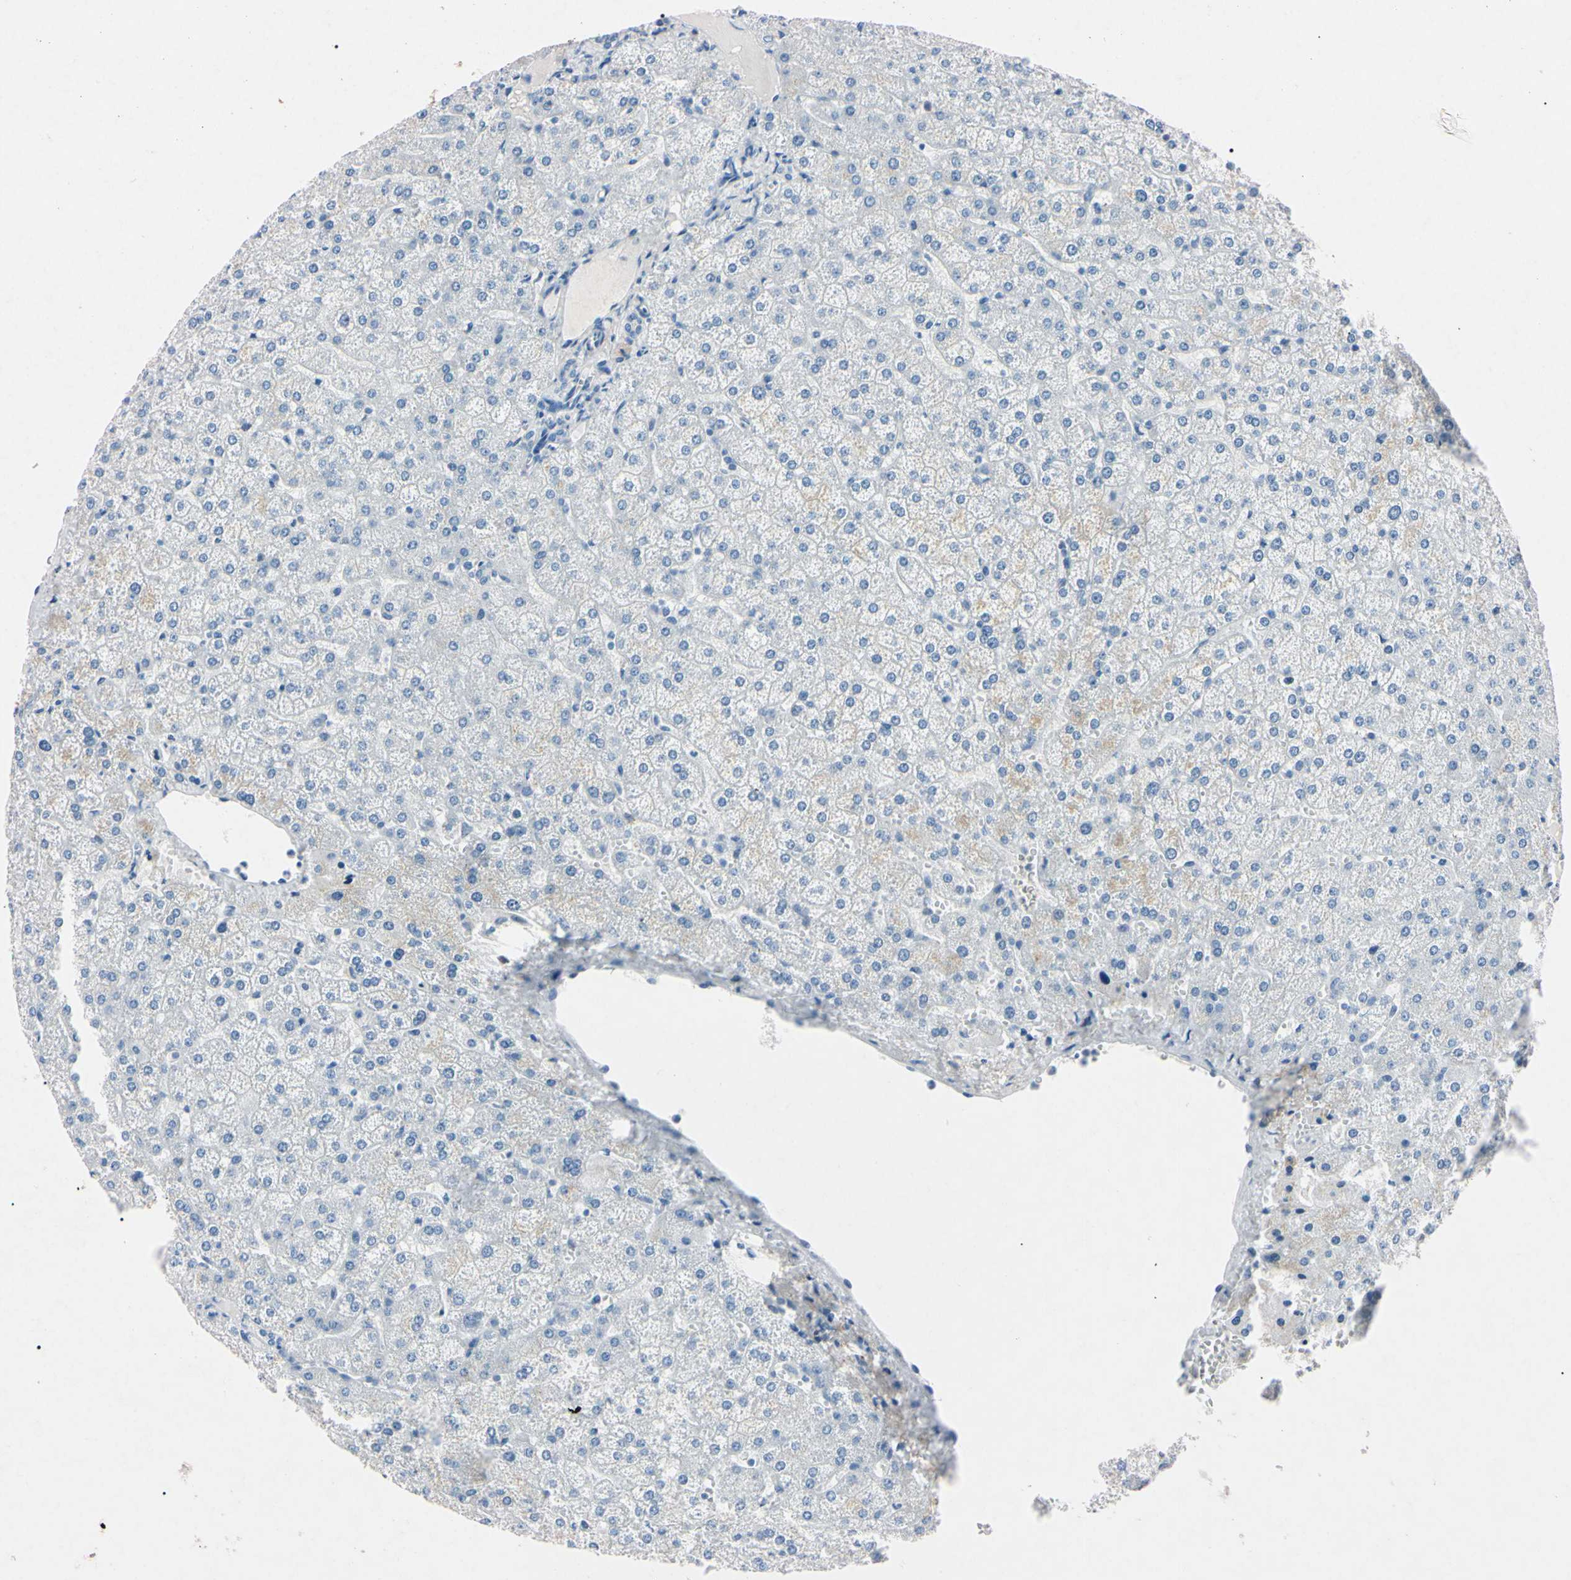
{"staining": {"intensity": "negative", "quantity": "none", "location": "none"}, "tissue": "liver", "cell_type": "Cholangiocytes", "image_type": "normal", "snomed": [{"axis": "morphology", "description": "Normal tissue, NOS"}, {"axis": "topography", "description": "Liver"}], "caption": "IHC photomicrograph of normal liver stained for a protein (brown), which reveals no staining in cholangiocytes.", "gene": "ELN", "patient": {"sex": "female", "age": 32}}